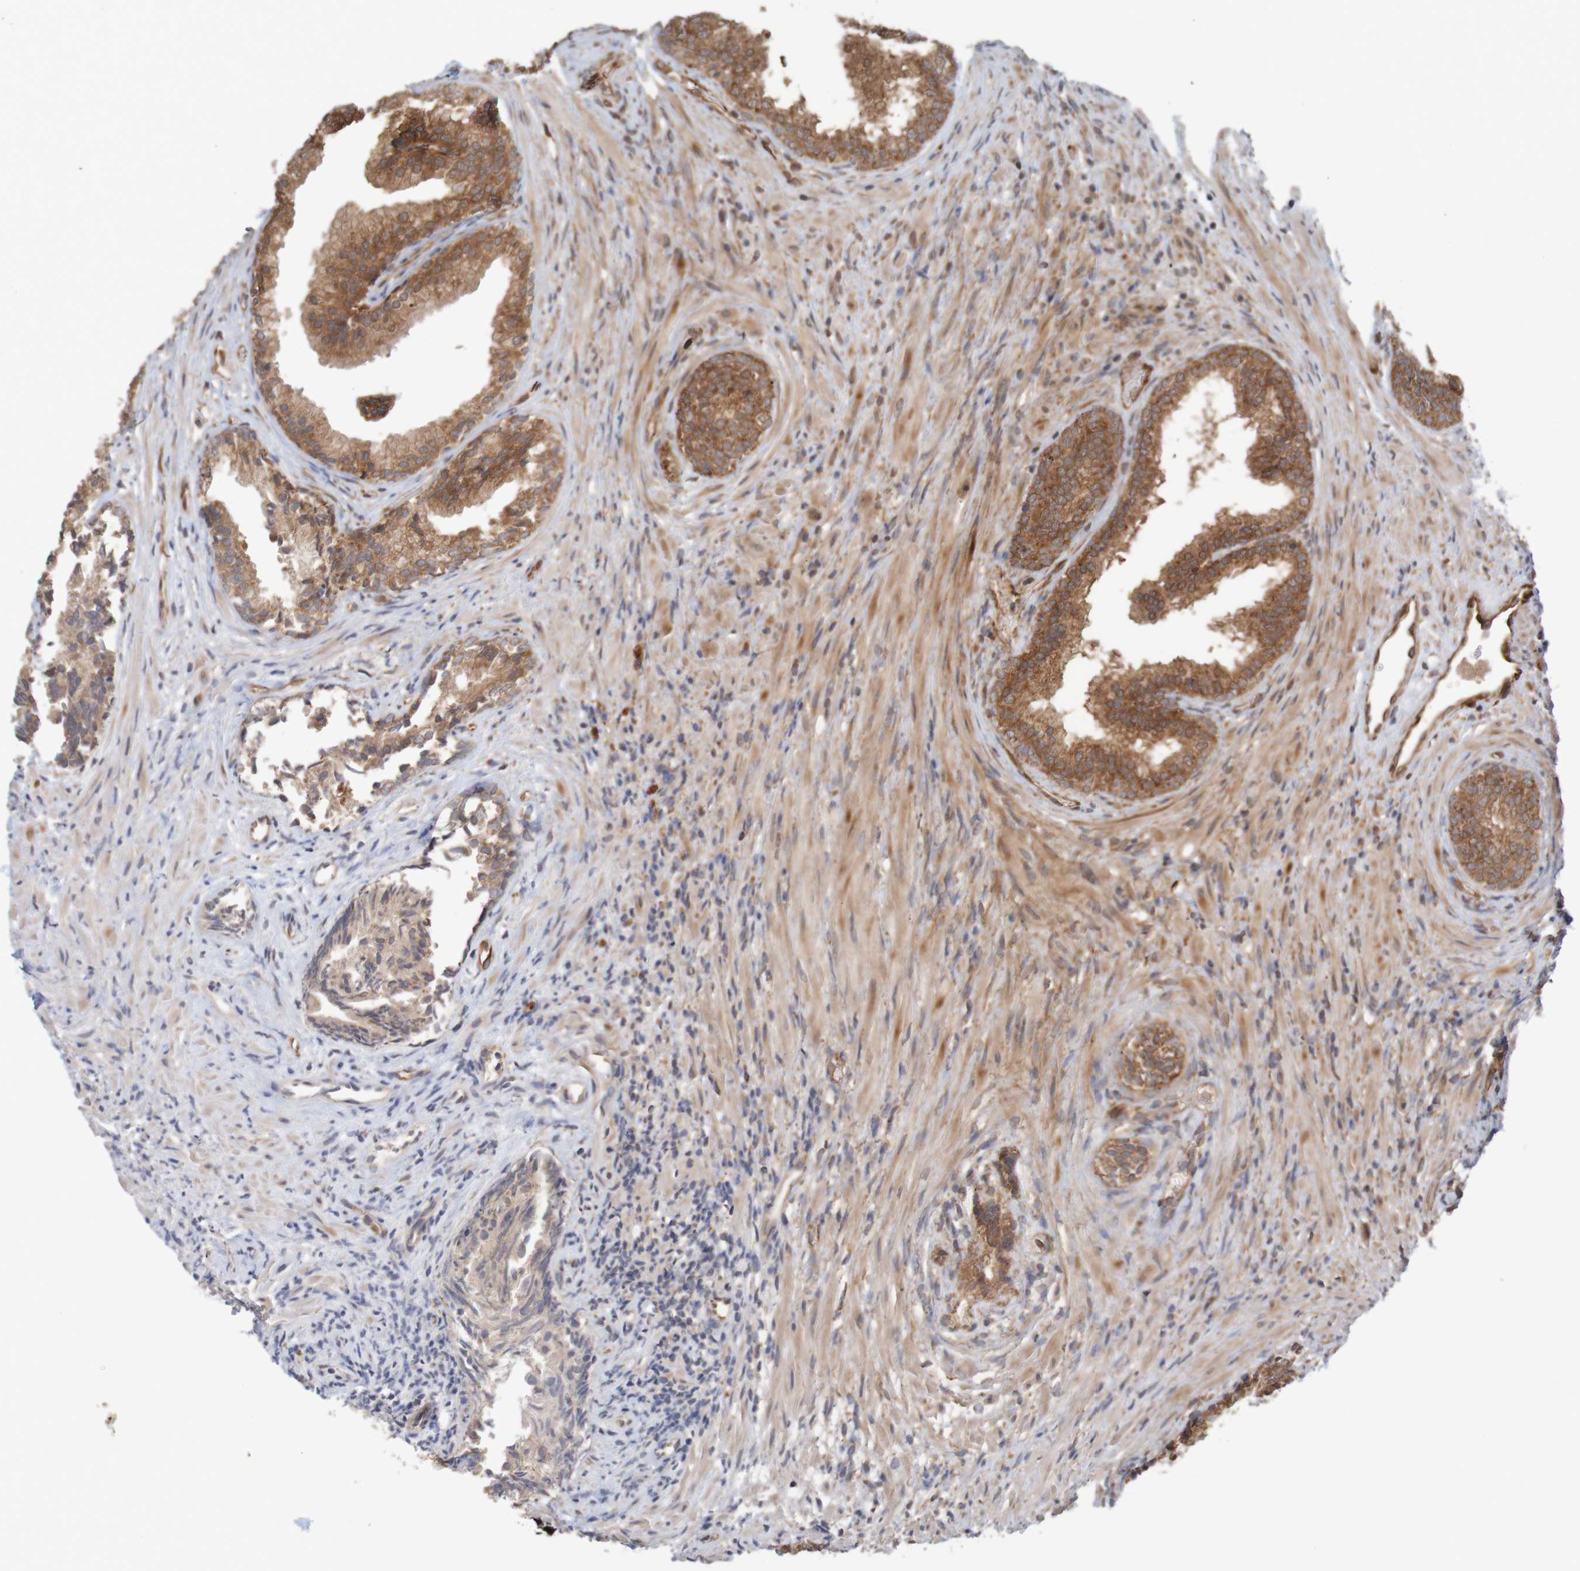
{"staining": {"intensity": "moderate", "quantity": ">75%", "location": "cytoplasmic/membranous"}, "tissue": "prostate", "cell_type": "Glandular cells", "image_type": "normal", "snomed": [{"axis": "morphology", "description": "Normal tissue, NOS"}, {"axis": "topography", "description": "Prostate"}], "caption": "DAB (3,3'-diaminobenzidine) immunohistochemical staining of unremarkable human prostate displays moderate cytoplasmic/membranous protein positivity in approximately >75% of glandular cells.", "gene": "MRPL52", "patient": {"sex": "male", "age": 76}}